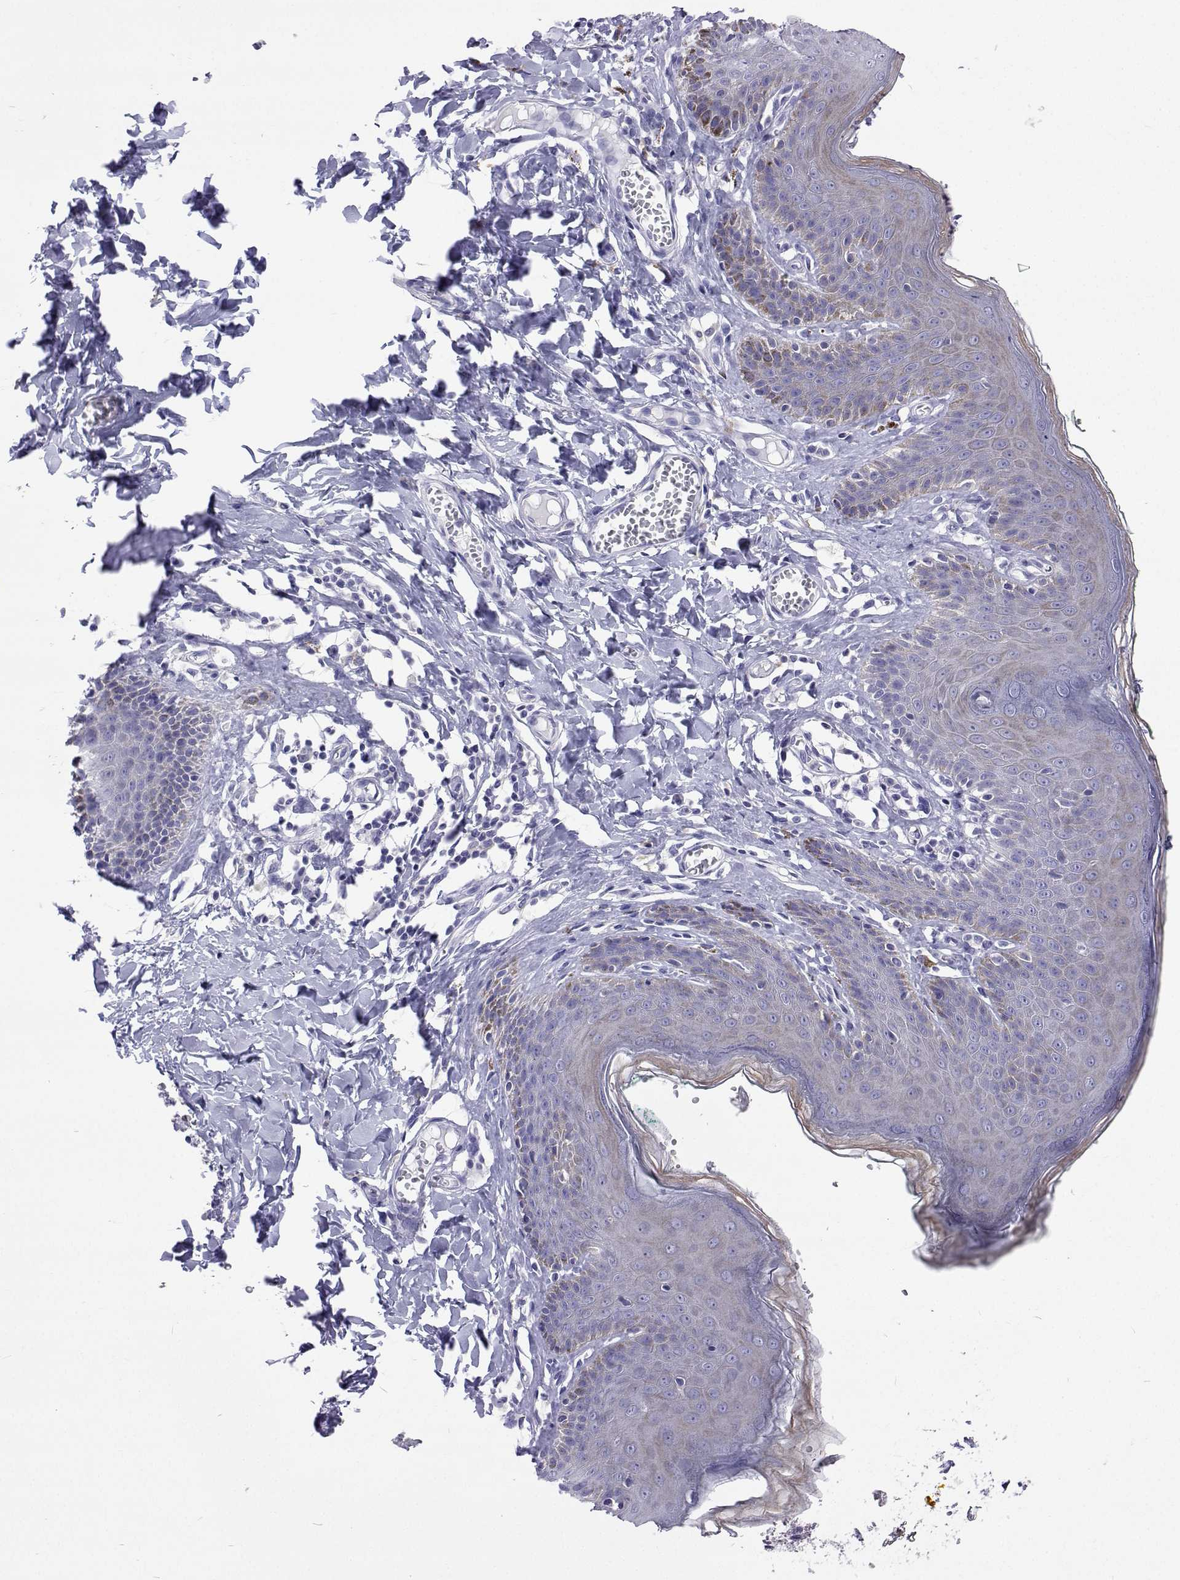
{"staining": {"intensity": "negative", "quantity": "none", "location": "none"}, "tissue": "skin", "cell_type": "Epidermal cells", "image_type": "normal", "snomed": [{"axis": "morphology", "description": "Normal tissue, NOS"}, {"axis": "topography", "description": "Vulva"}, {"axis": "topography", "description": "Peripheral nerve tissue"}], "caption": "Immunohistochemistry (IHC) image of normal human skin stained for a protein (brown), which exhibits no staining in epidermal cells.", "gene": "UMODL1", "patient": {"sex": "female", "age": 66}}